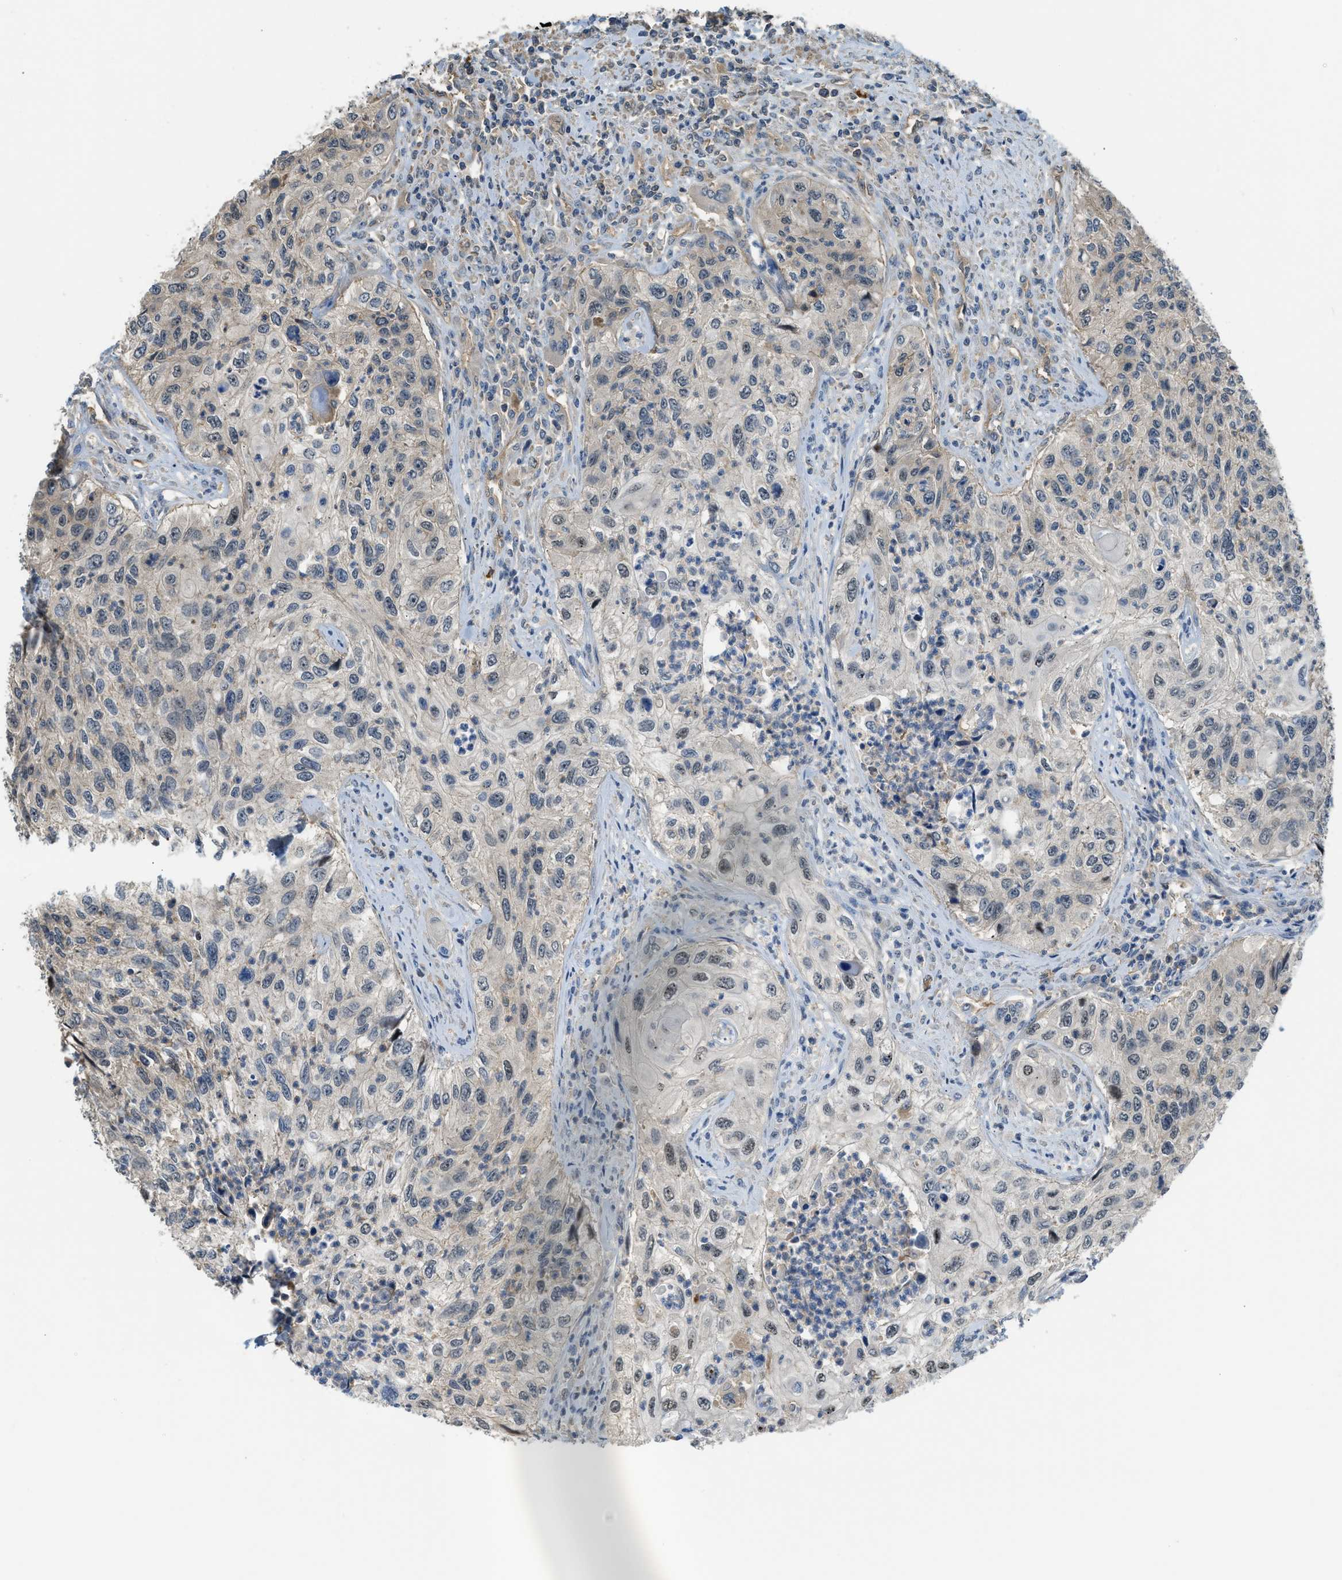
{"staining": {"intensity": "weak", "quantity": "<25%", "location": "nuclear"}, "tissue": "urothelial cancer", "cell_type": "Tumor cells", "image_type": "cancer", "snomed": [{"axis": "morphology", "description": "Urothelial carcinoma, High grade"}, {"axis": "topography", "description": "Urinary bladder"}], "caption": "Immunohistochemical staining of urothelial cancer displays no significant staining in tumor cells.", "gene": "CBLB", "patient": {"sex": "female", "age": 60}}